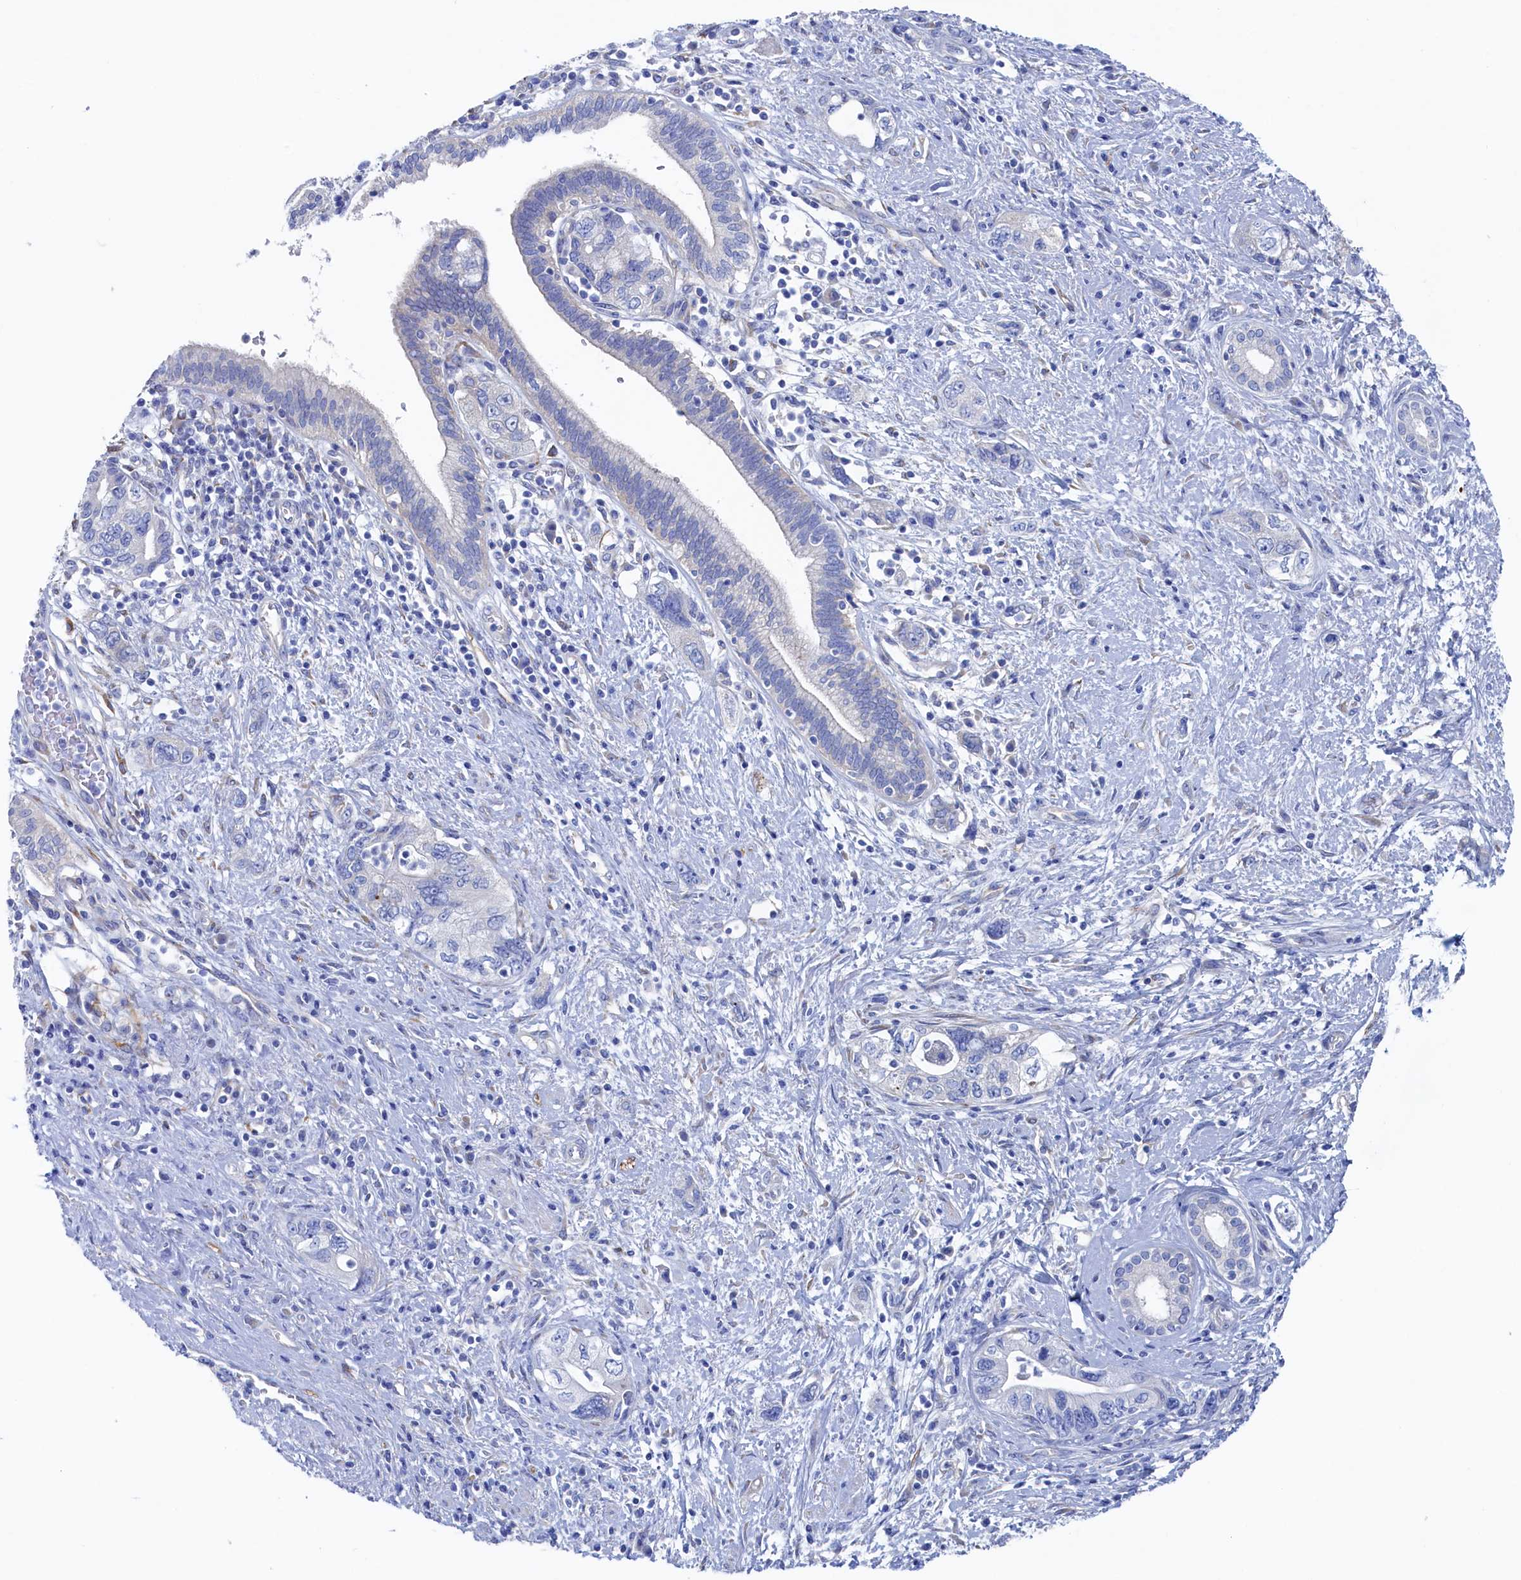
{"staining": {"intensity": "negative", "quantity": "none", "location": "none"}, "tissue": "pancreatic cancer", "cell_type": "Tumor cells", "image_type": "cancer", "snomed": [{"axis": "morphology", "description": "Adenocarcinoma, NOS"}, {"axis": "topography", "description": "Pancreas"}], "caption": "Adenocarcinoma (pancreatic) stained for a protein using immunohistochemistry (IHC) exhibits no positivity tumor cells.", "gene": "TMOD2", "patient": {"sex": "female", "age": 73}}